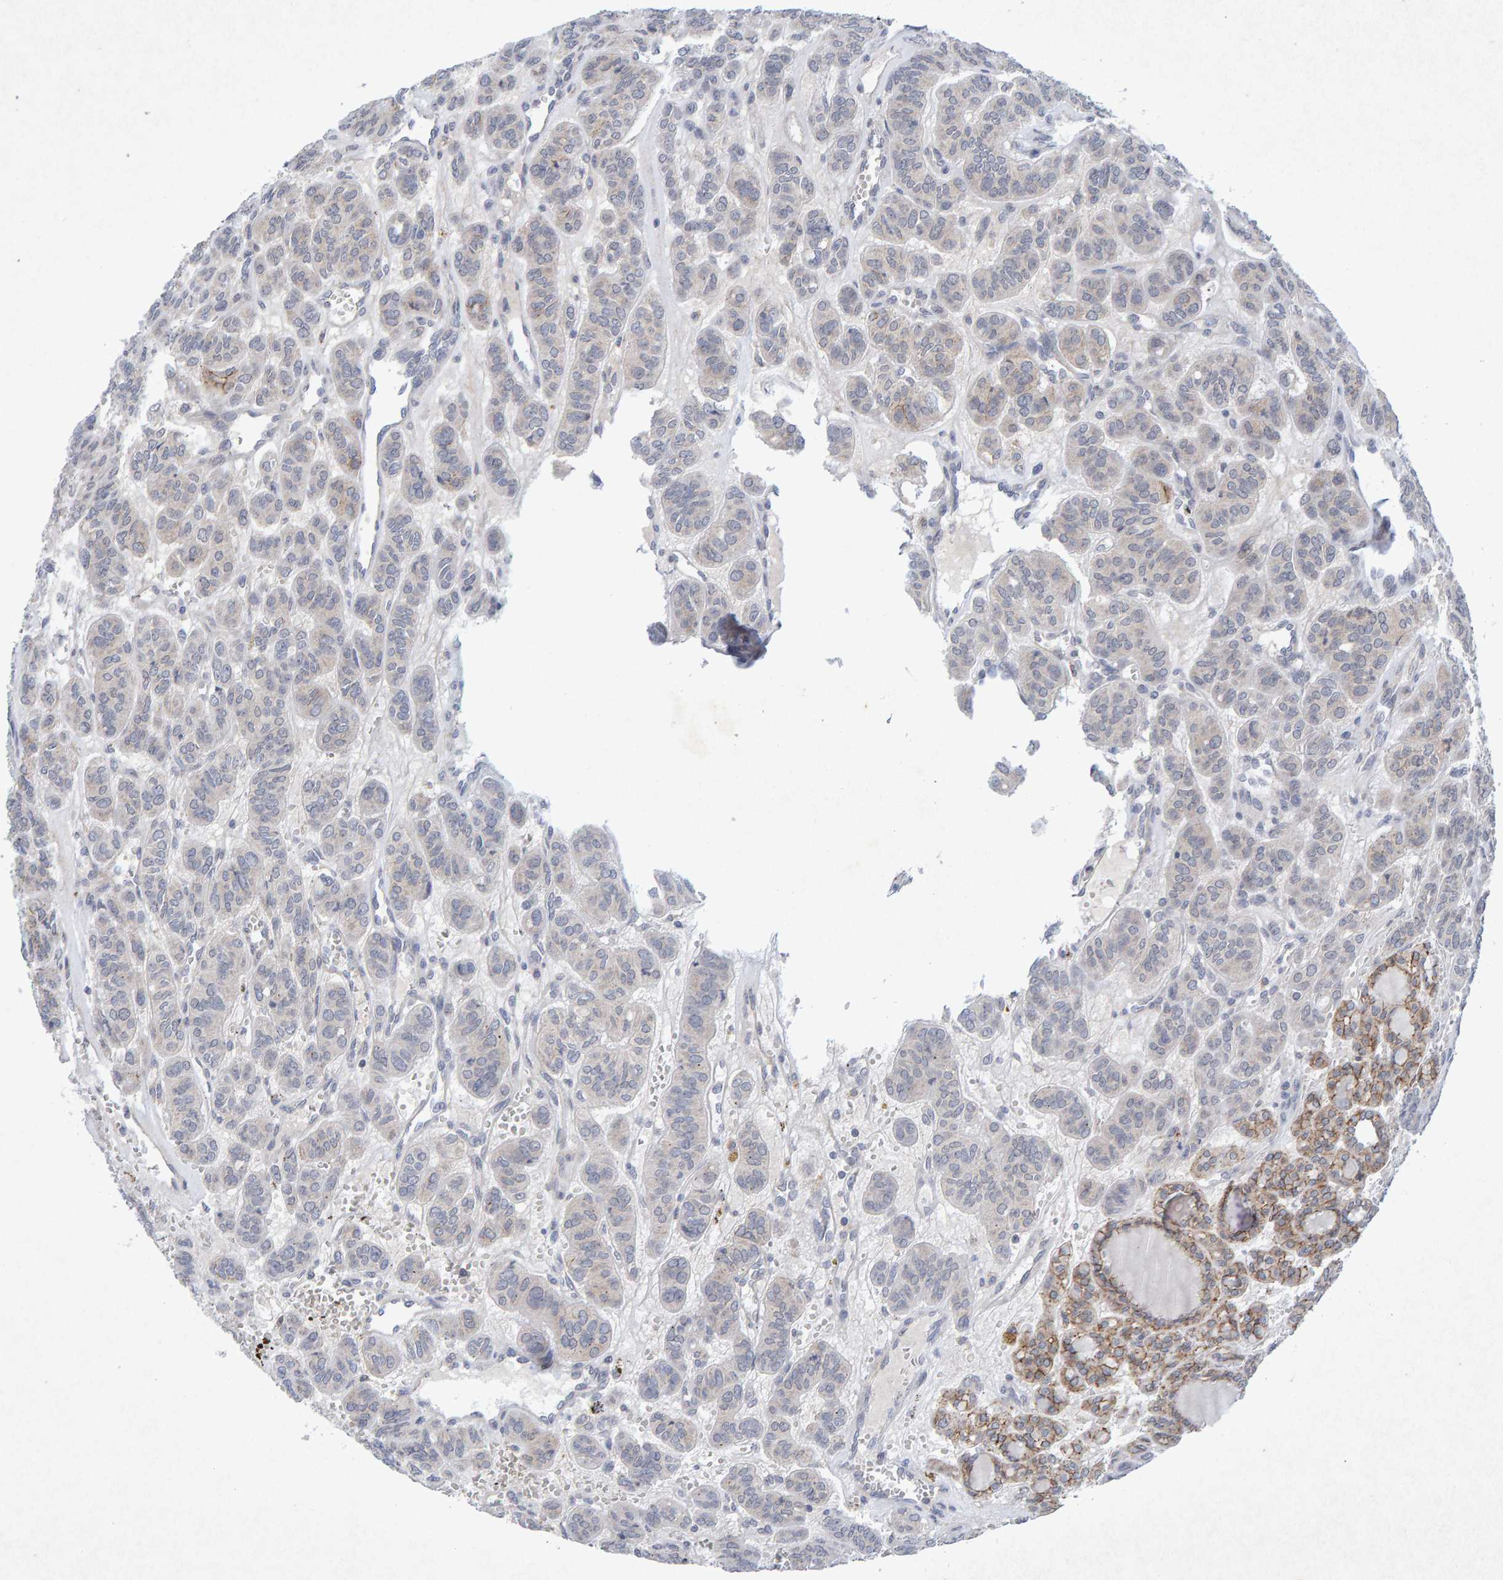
{"staining": {"intensity": "moderate", "quantity": "<25%", "location": "cytoplasmic/membranous"}, "tissue": "thyroid cancer", "cell_type": "Tumor cells", "image_type": "cancer", "snomed": [{"axis": "morphology", "description": "Follicular adenoma carcinoma, NOS"}, {"axis": "topography", "description": "Thyroid gland"}], "caption": "A high-resolution image shows immunohistochemistry staining of thyroid cancer, which displays moderate cytoplasmic/membranous positivity in about <25% of tumor cells. The staining was performed using DAB, with brown indicating positive protein expression. Nuclei are stained blue with hematoxylin.", "gene": "CDH2", "patient": {"sex": "female", "age": 71}}